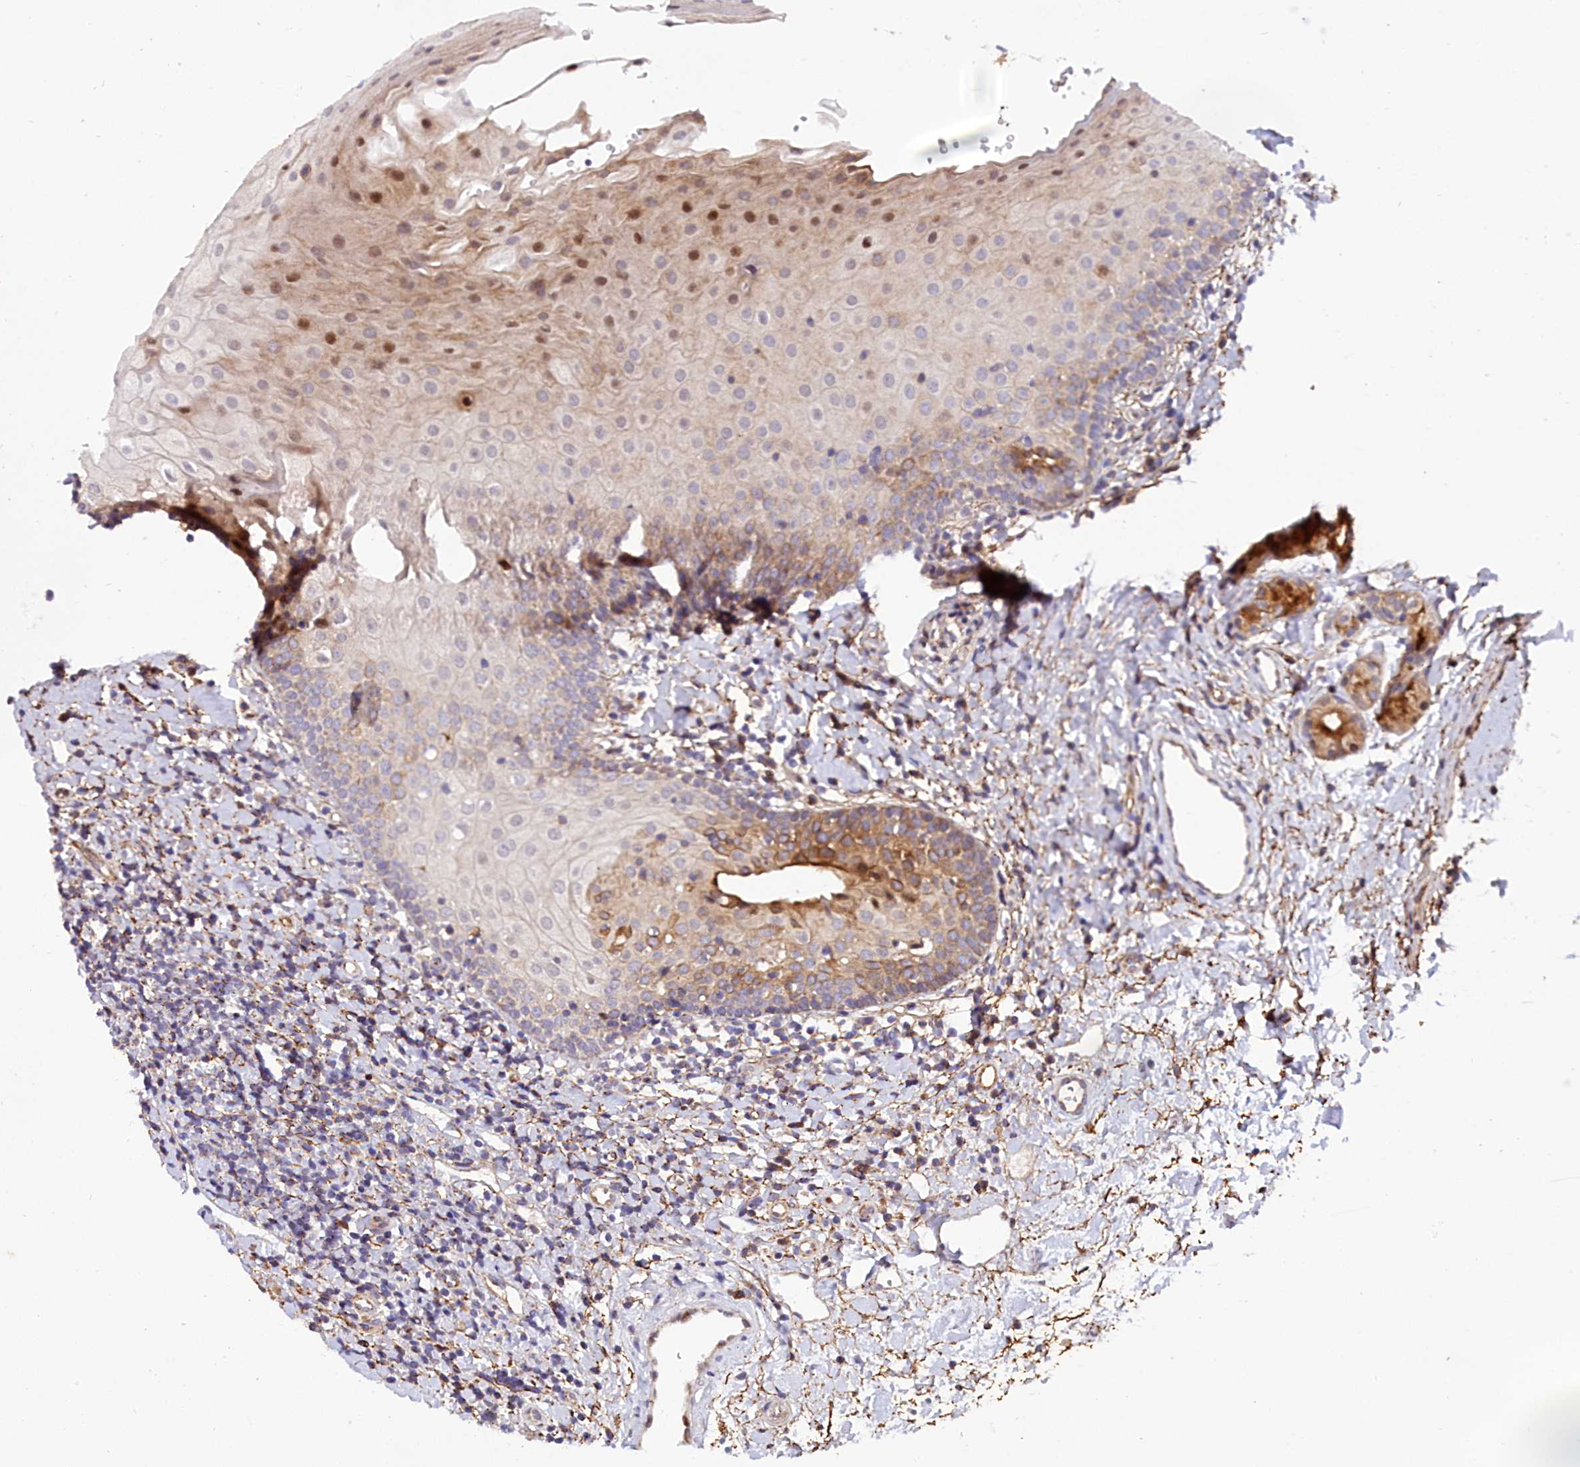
{"staining": {"intensity": "strong", "quantity": "25%-75%", "location": "cytoplasmic/membranous,nuclear"}, "tissue": "oral mucosa", "cell_type": "Squamous epithelial cells", "image_type": "normal", "snomed": [{"axis": "morphology", "description": "Normal tissue, NOS"}, {"axis": "topography", "description": "Oral tissue"}], "caption": "Squamous epithelial cells demonstrate high levels of strong cytoplasmic/membranous,nuclear positivity in approximately 25%-75% of cells in benign human oral mucosa. Nuclei are stained in blue.", "gene": "MRPS11", "patient": {"sex": "male", "age": 46}}